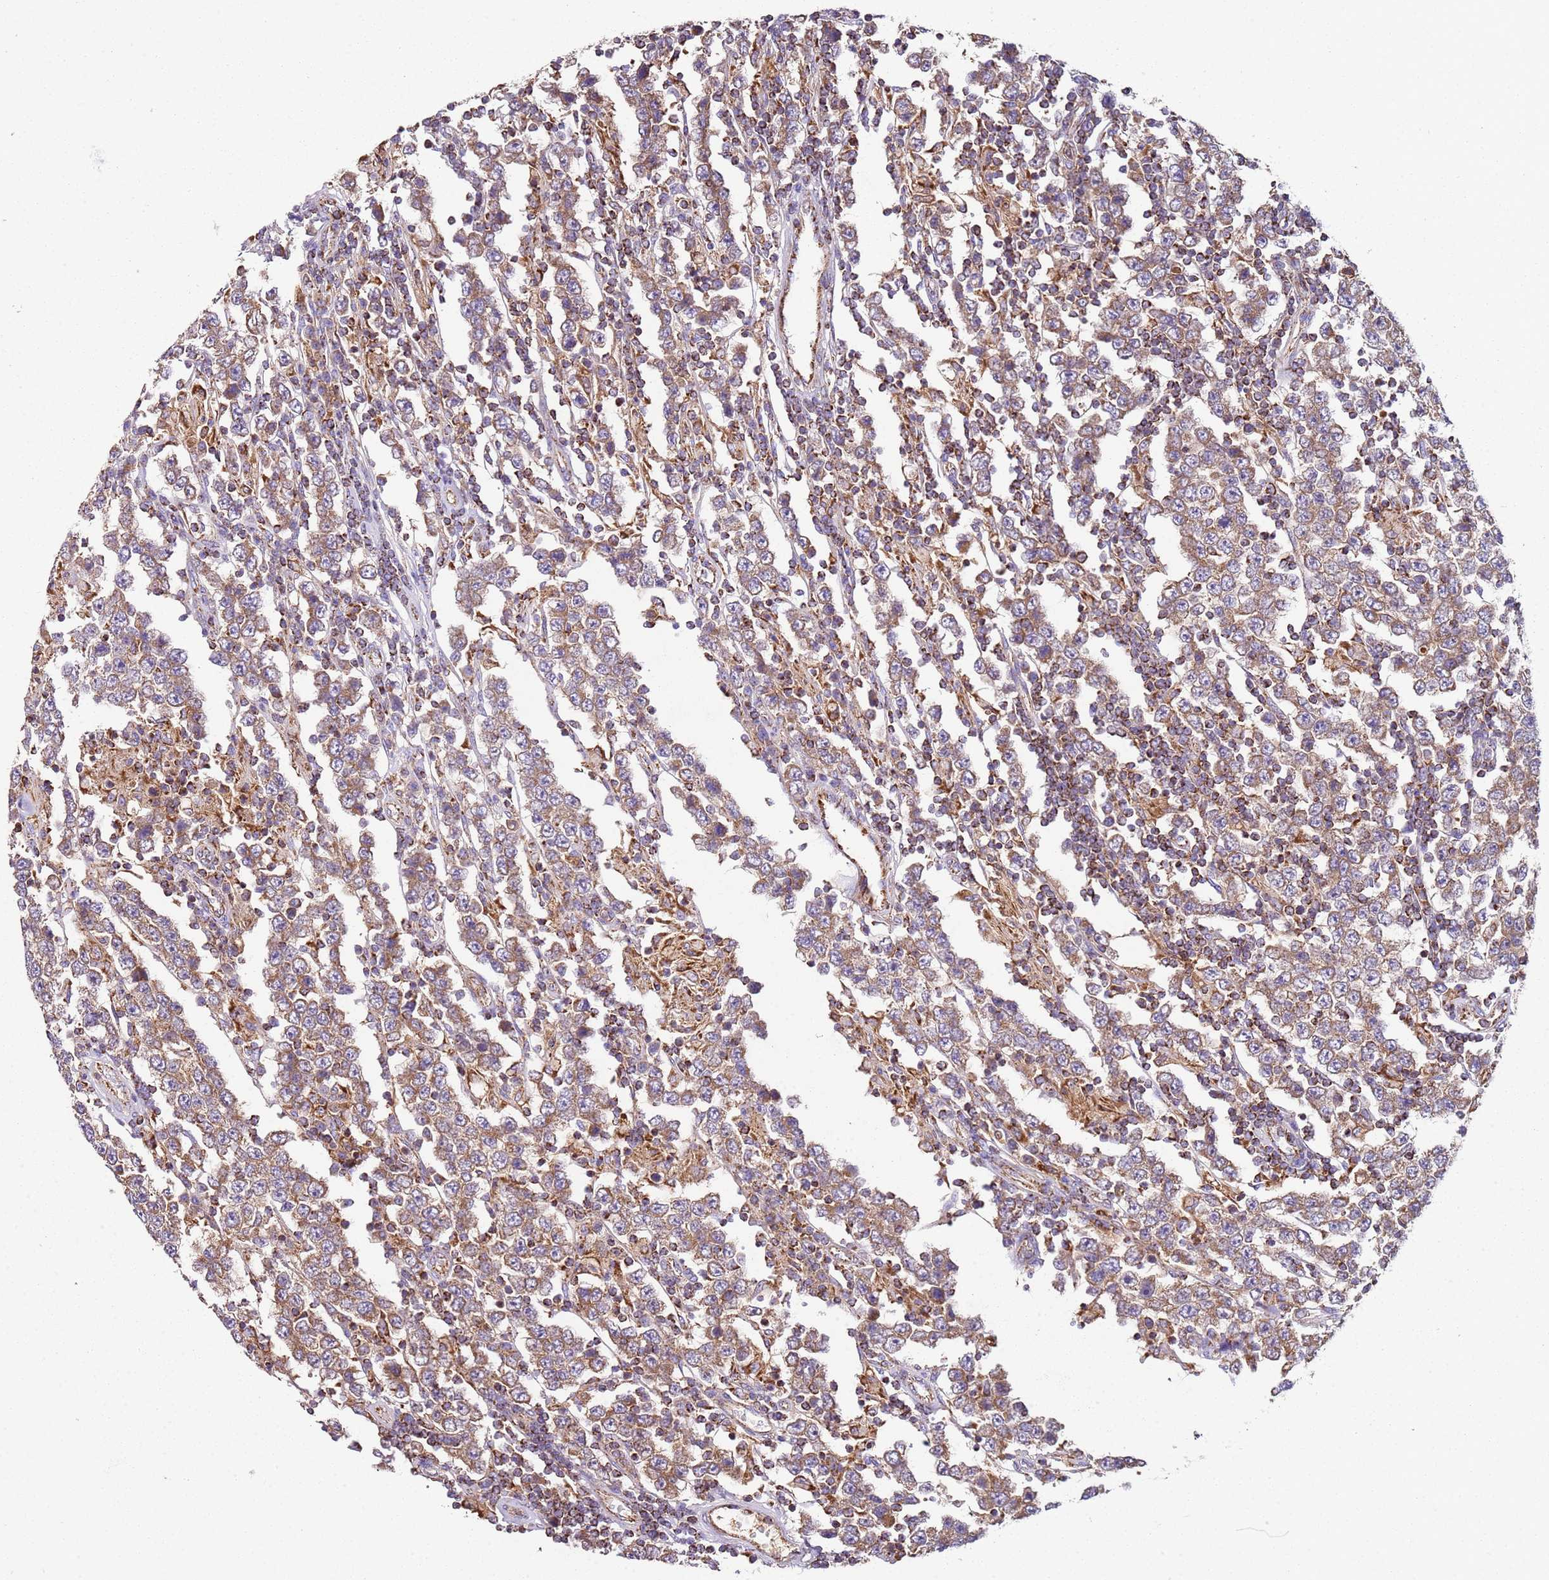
{"staining": {"intensity": "moderate", "quantity": ">75%", "location": "cytoplasmic/membranous"}, "tissue": "testis cancer", "cell_type": "Tumor cells", "image_type": "cancer", "snomed": [{"axis": "morphology", "description": "Normal tissue, NOS"}, {"axis": "morphology", "description": "Urothelial carcinoma, High grade"}, {"axis": "morphology", "description": "Seminoma, NOS"}, {"axis": "morphology", "description": "Carcinoma, Embryonal, NOS"}, {"axis": "topography", "description": "Urinary bladder"}, {"axis": "topography", "description": "Testis"}], "caption": "Immunohistochemical staining of human urothelial carcinoma (high-grade) (testis) demonstrates moderate cytoplasmic/membranous protein positivity in about >75% of tumor cells.", "gene": "RMND5A", "patient": {"sex": "male", "age": 41}}